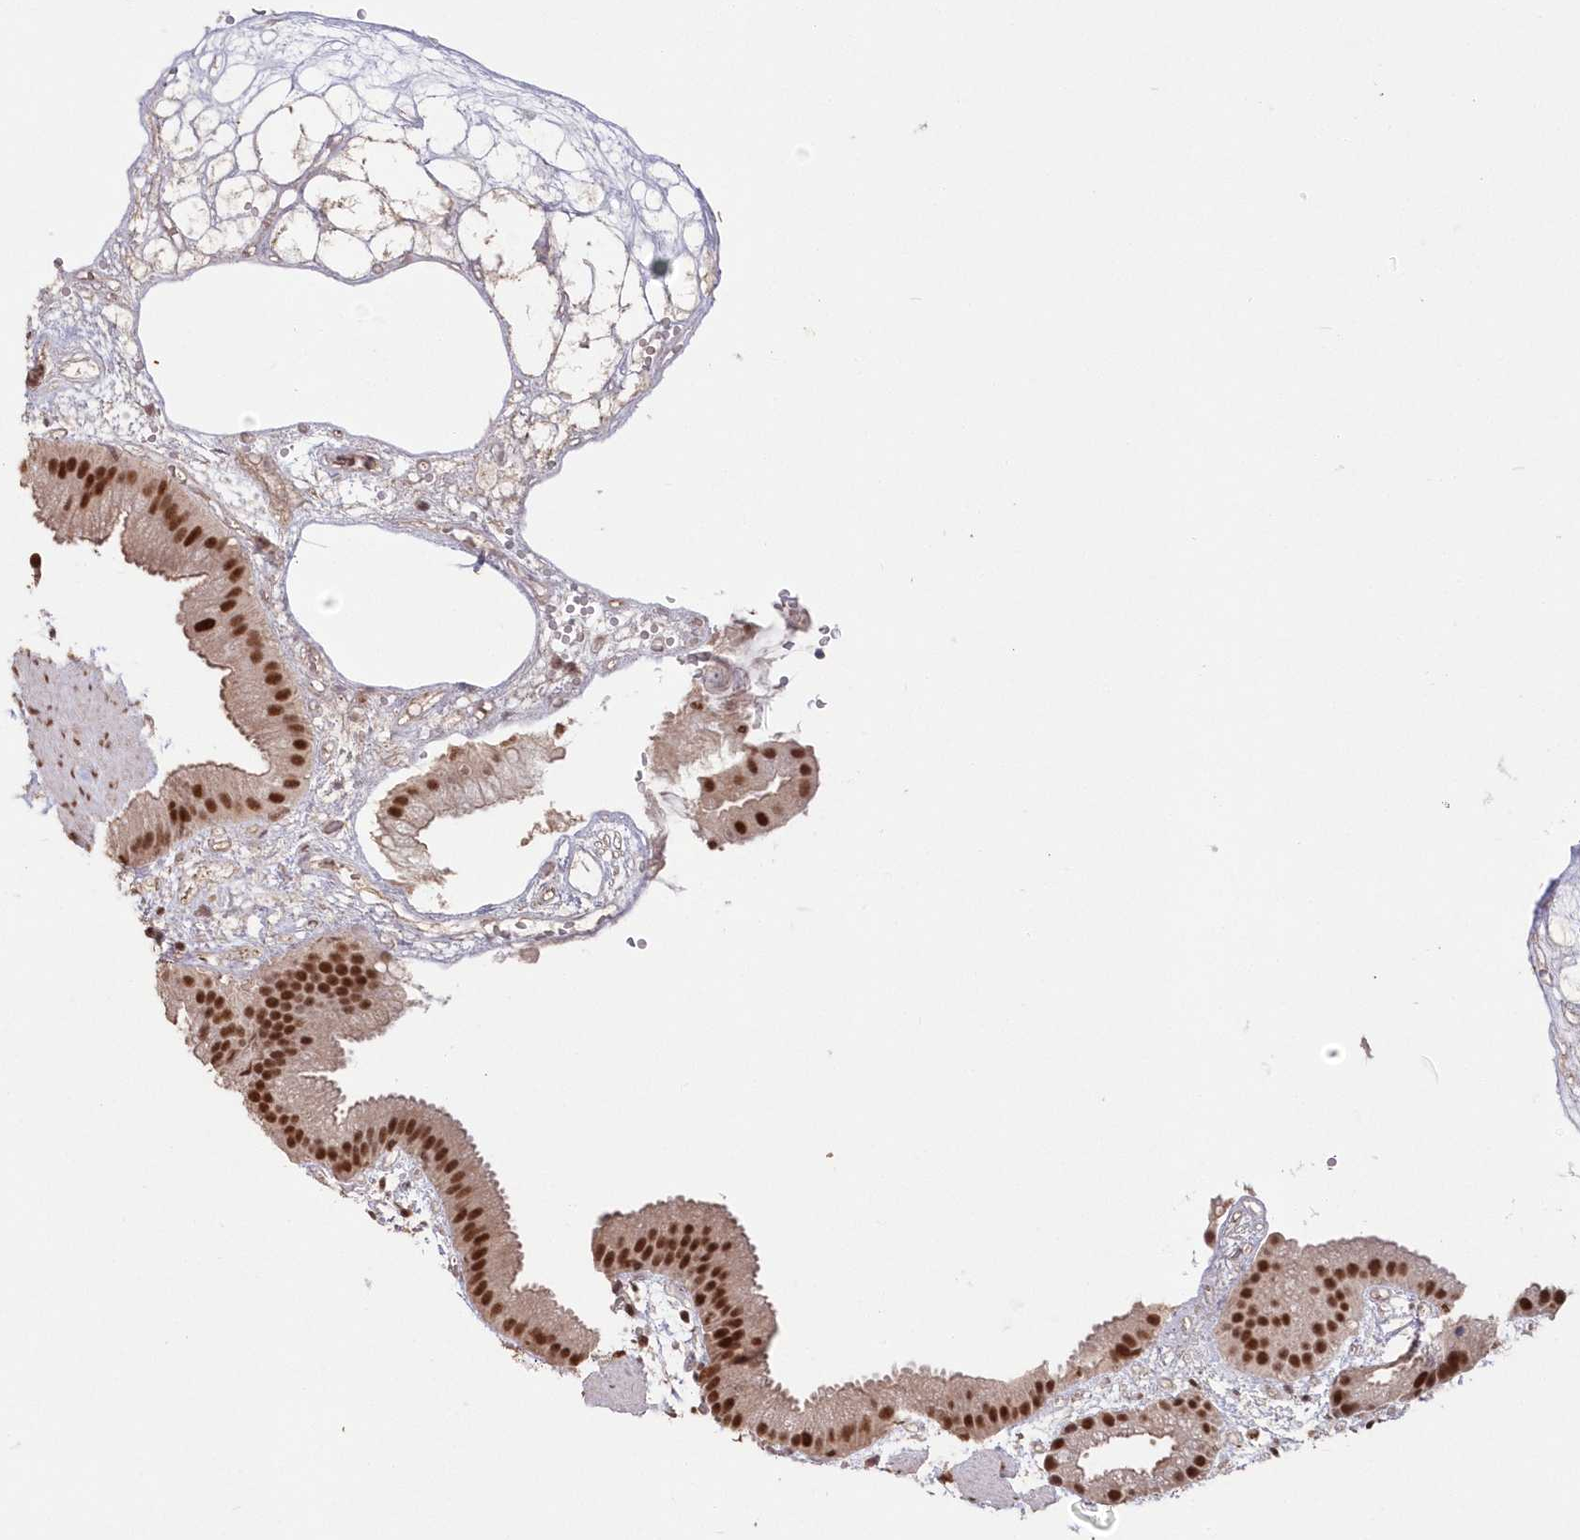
{"staining": {"intensity": "strong", "quantity": ">75%", "location": "nuclear"}, "tissue": "gallbladder", "cell_type": "Glandular cells", "image_type": "normal", "snomed": [{"axis": "morphology", "description": "Normal tissue, NOS"}, {"axis": "topography", "description": "Gallbladder"}], "caption": "Protein expression analysis of benign gallbladder exhibits strong nuclear staining in about >75% of glandular cells.", "gene": "PDS5A", "patient": {"sex": "female", "age": 64}}